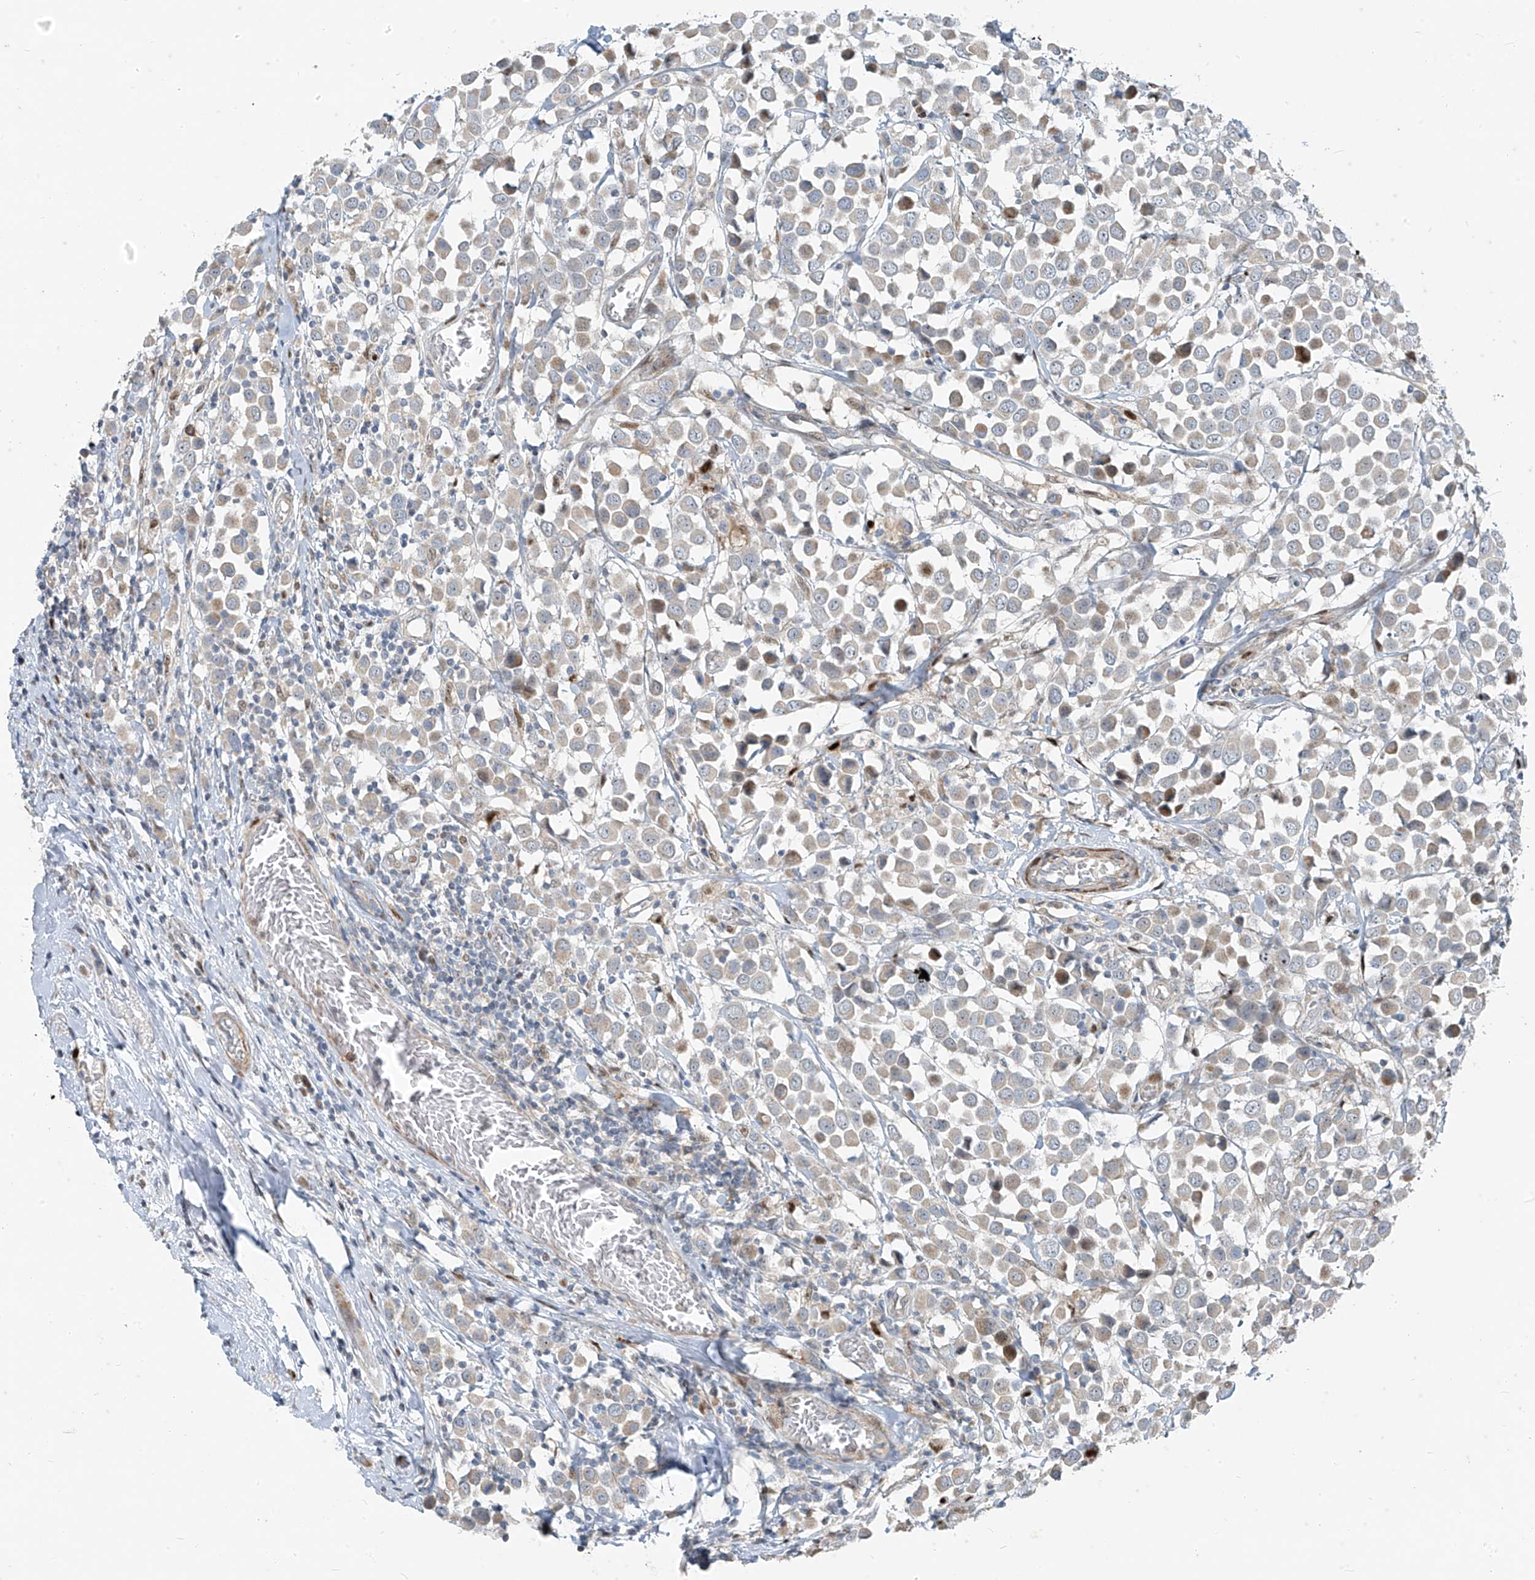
{"staining": {"intensity": "weak", "quantity": "25%-75%", "location": "cytoplasmic/membranous"}, "tissue": "breast cancer", "cell_type": "Tumor cells", "image_type": "cancer", "snomed": [{"axis": "morphology", "description": "Duct carcinoma"}, {"axis": "topography", "description": "Breast"}], "caption": "Immunohistochemistry (DAB (3,3'-diaminobenzidine)) staining of invasive ductal carcinoma (breast) demonstrates weak cytoplasmic/membranous protein staining in about 25%-75% of tumor cells.", "gene": "PPCS", "patient": {"sex": "female", "age": 61}}